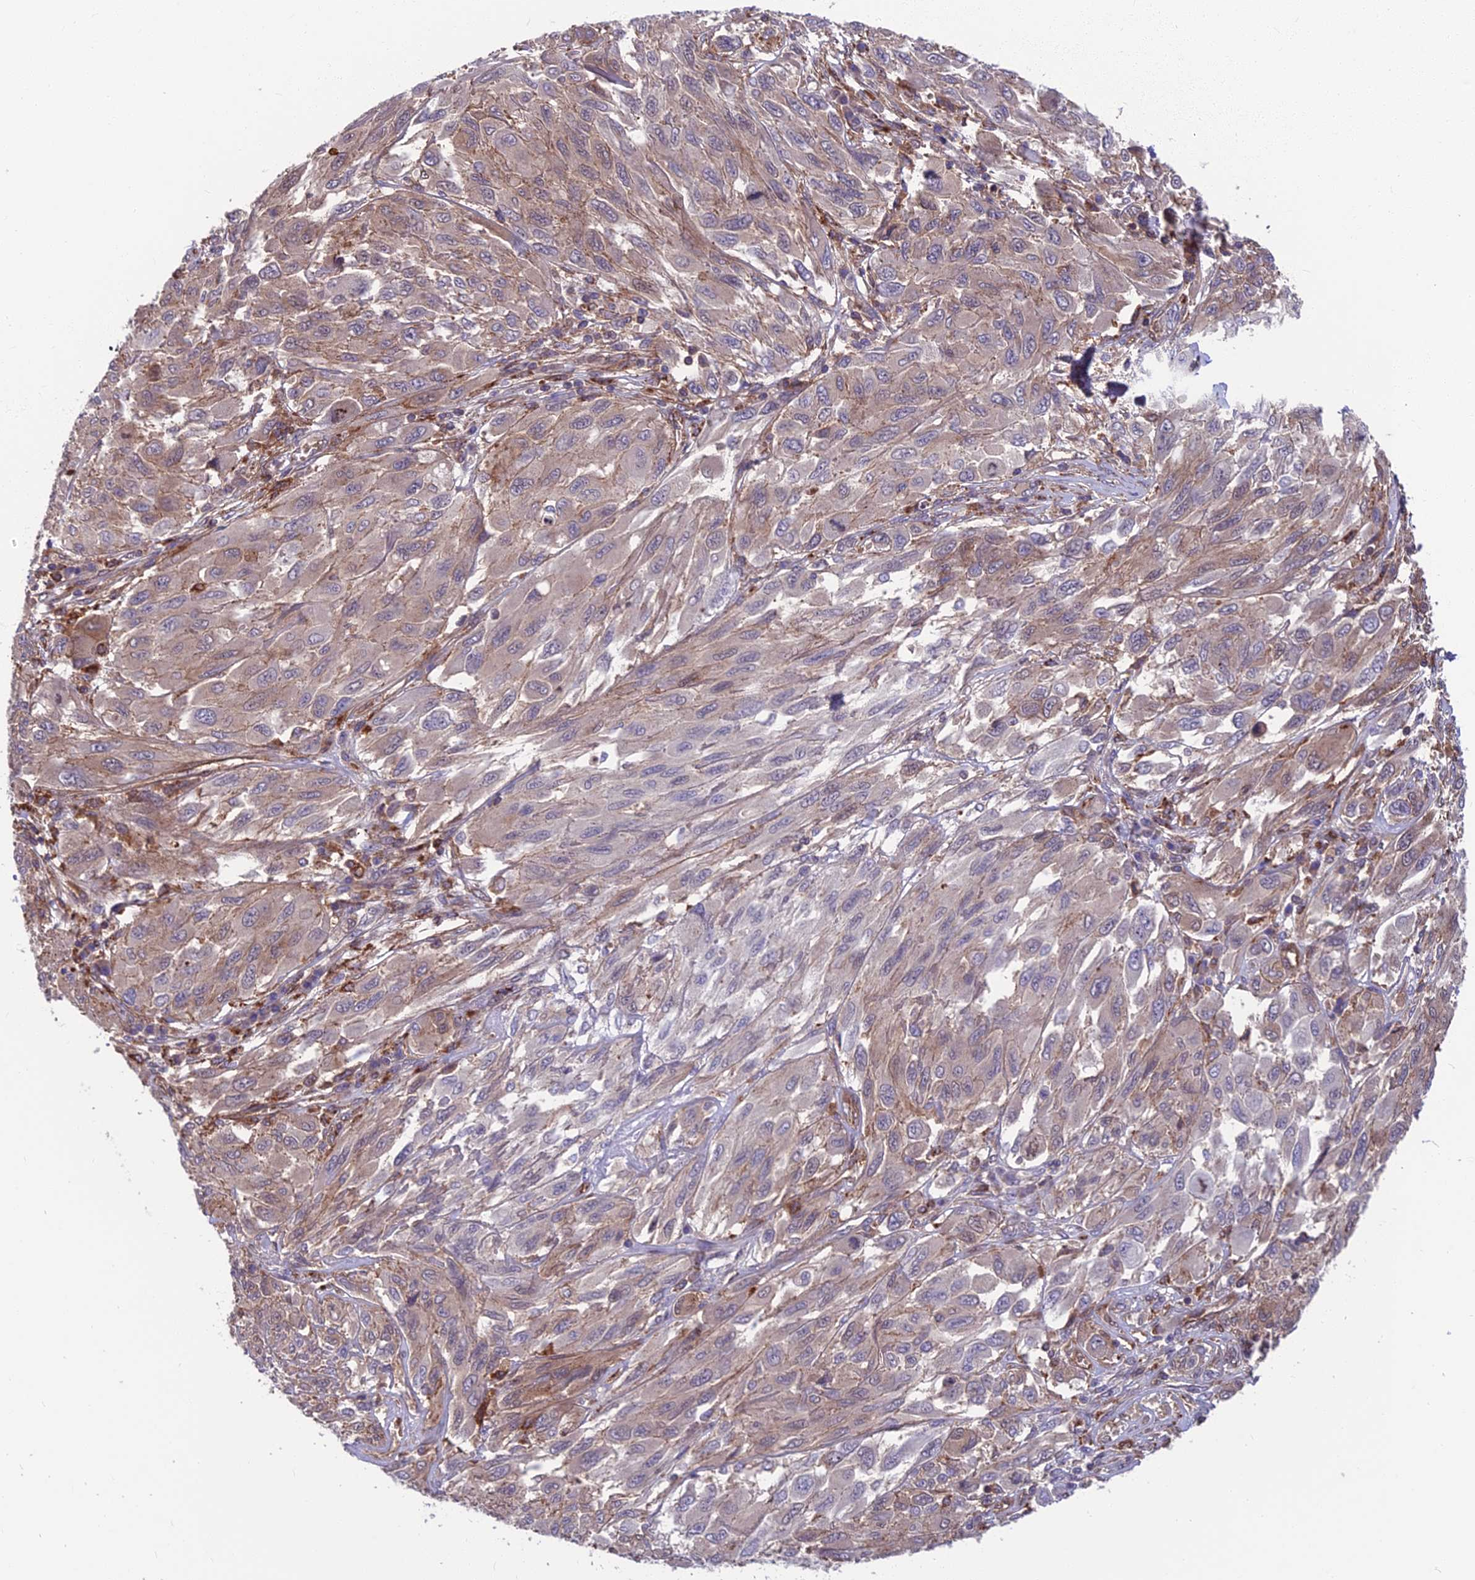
{"staining": {"intensity": "negative", "quantity": "none", "location": "none"}, "tissue": "melanoma", "cell_type": "Tumor cells", "image_type": "cancer", "snomed": [{"axis": "morphology", "description": "Malignant melanoma, NOS"}, {"axis": "topography", "description": "Skin"}], "caption": "A high-resolution photomicrograph shows immunohistochemistry staining of melanoma, which reveals no significant expression in tumor cells. The staining is performed using DAB (3,3'-diaminobenzidine) brown chromogen with nuclei counter-stained in using hematoxylin.", "gene": "RTN4RL1", "patient": {"sex": "female", "age": 91}}